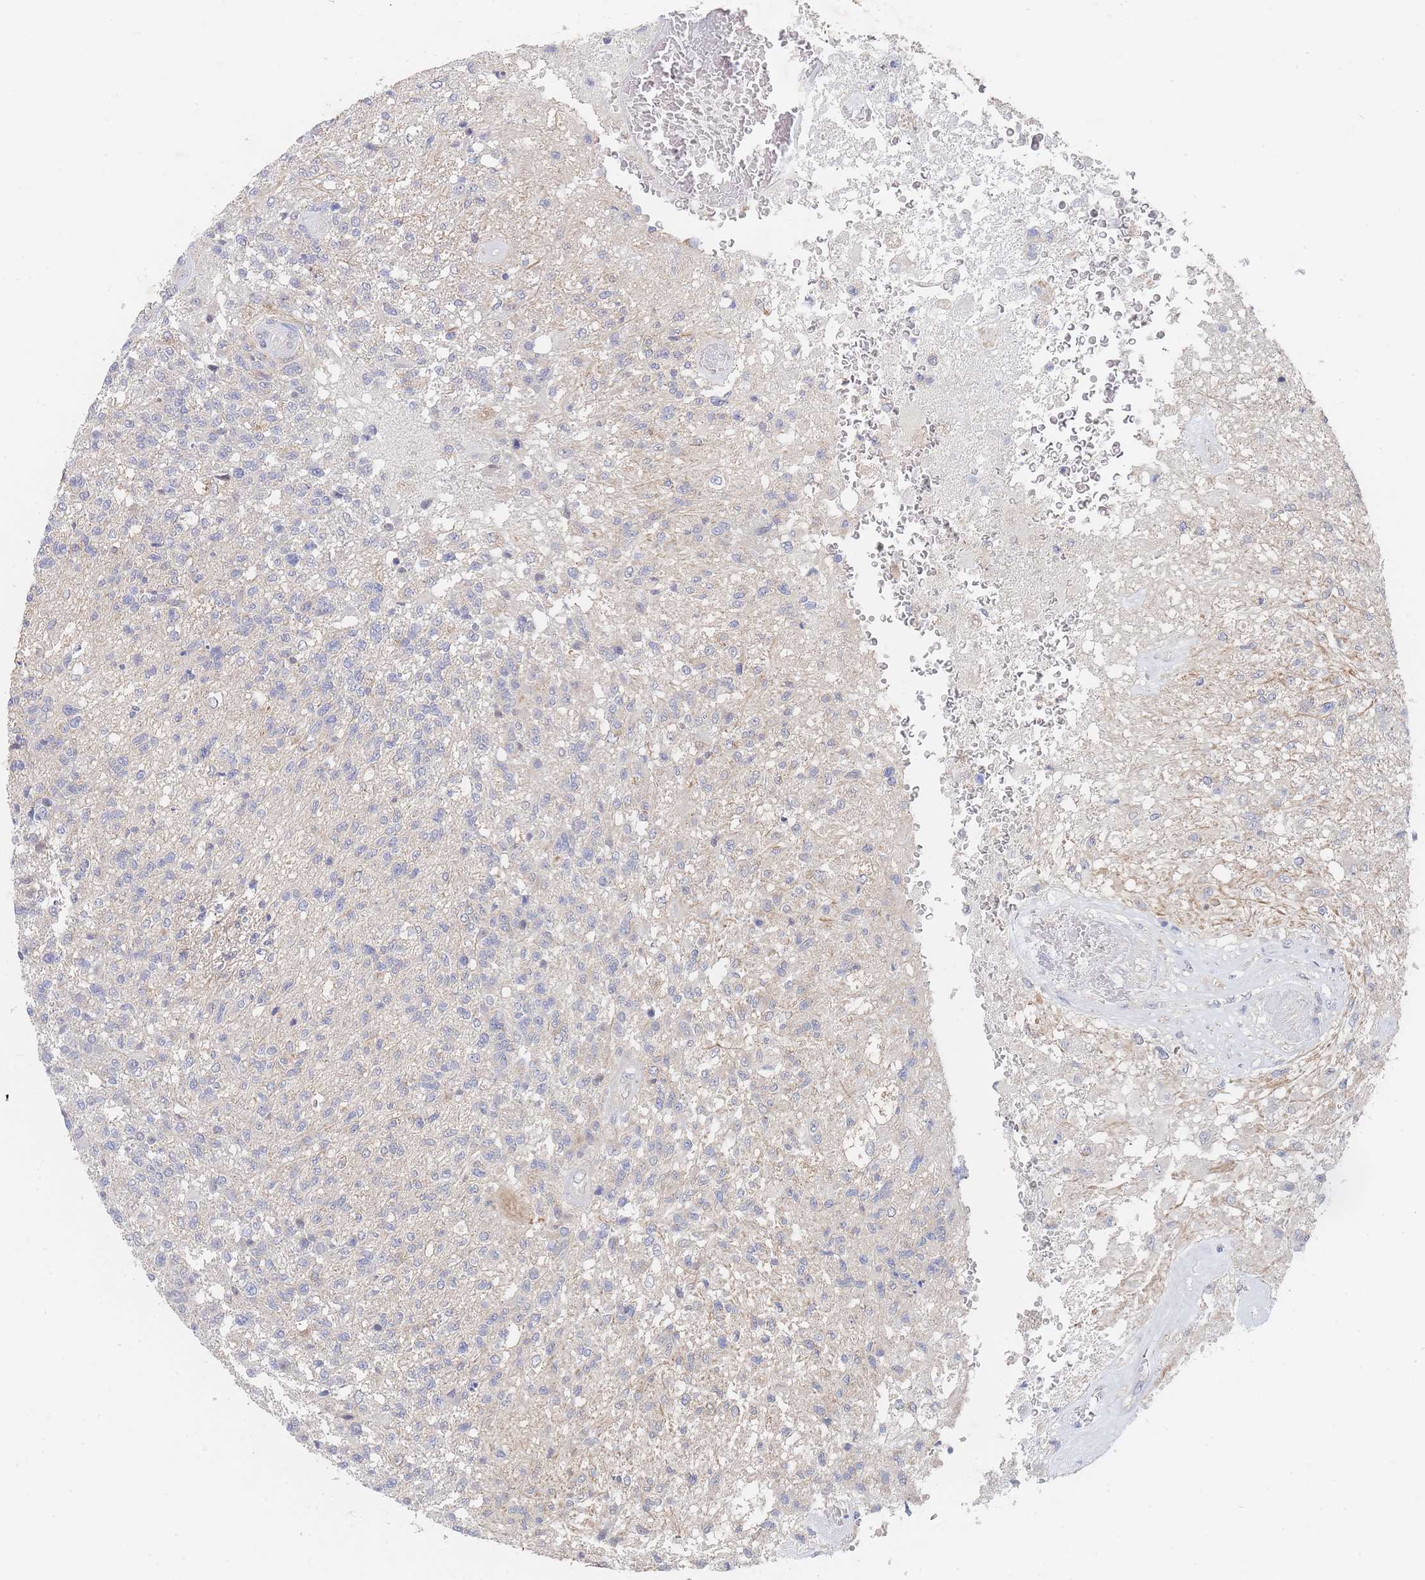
{"staining": {"intensity": "negative", "quantity": "none", "location": "none"}, "tissue": "glioma", "cell_type": "Tumor cells", "image_type": "cancer", "snomed": [{"axis": "morphology", "description": "Glioma, malignant, High grade"}, {"axis": "topography", "description": "Brain"}], "caption": "Tumor cells are negative for protein expression in human malignant glioma (high-grade).", "gene": "PPP6C", "patient": {"sex": "male", "age": 56}}